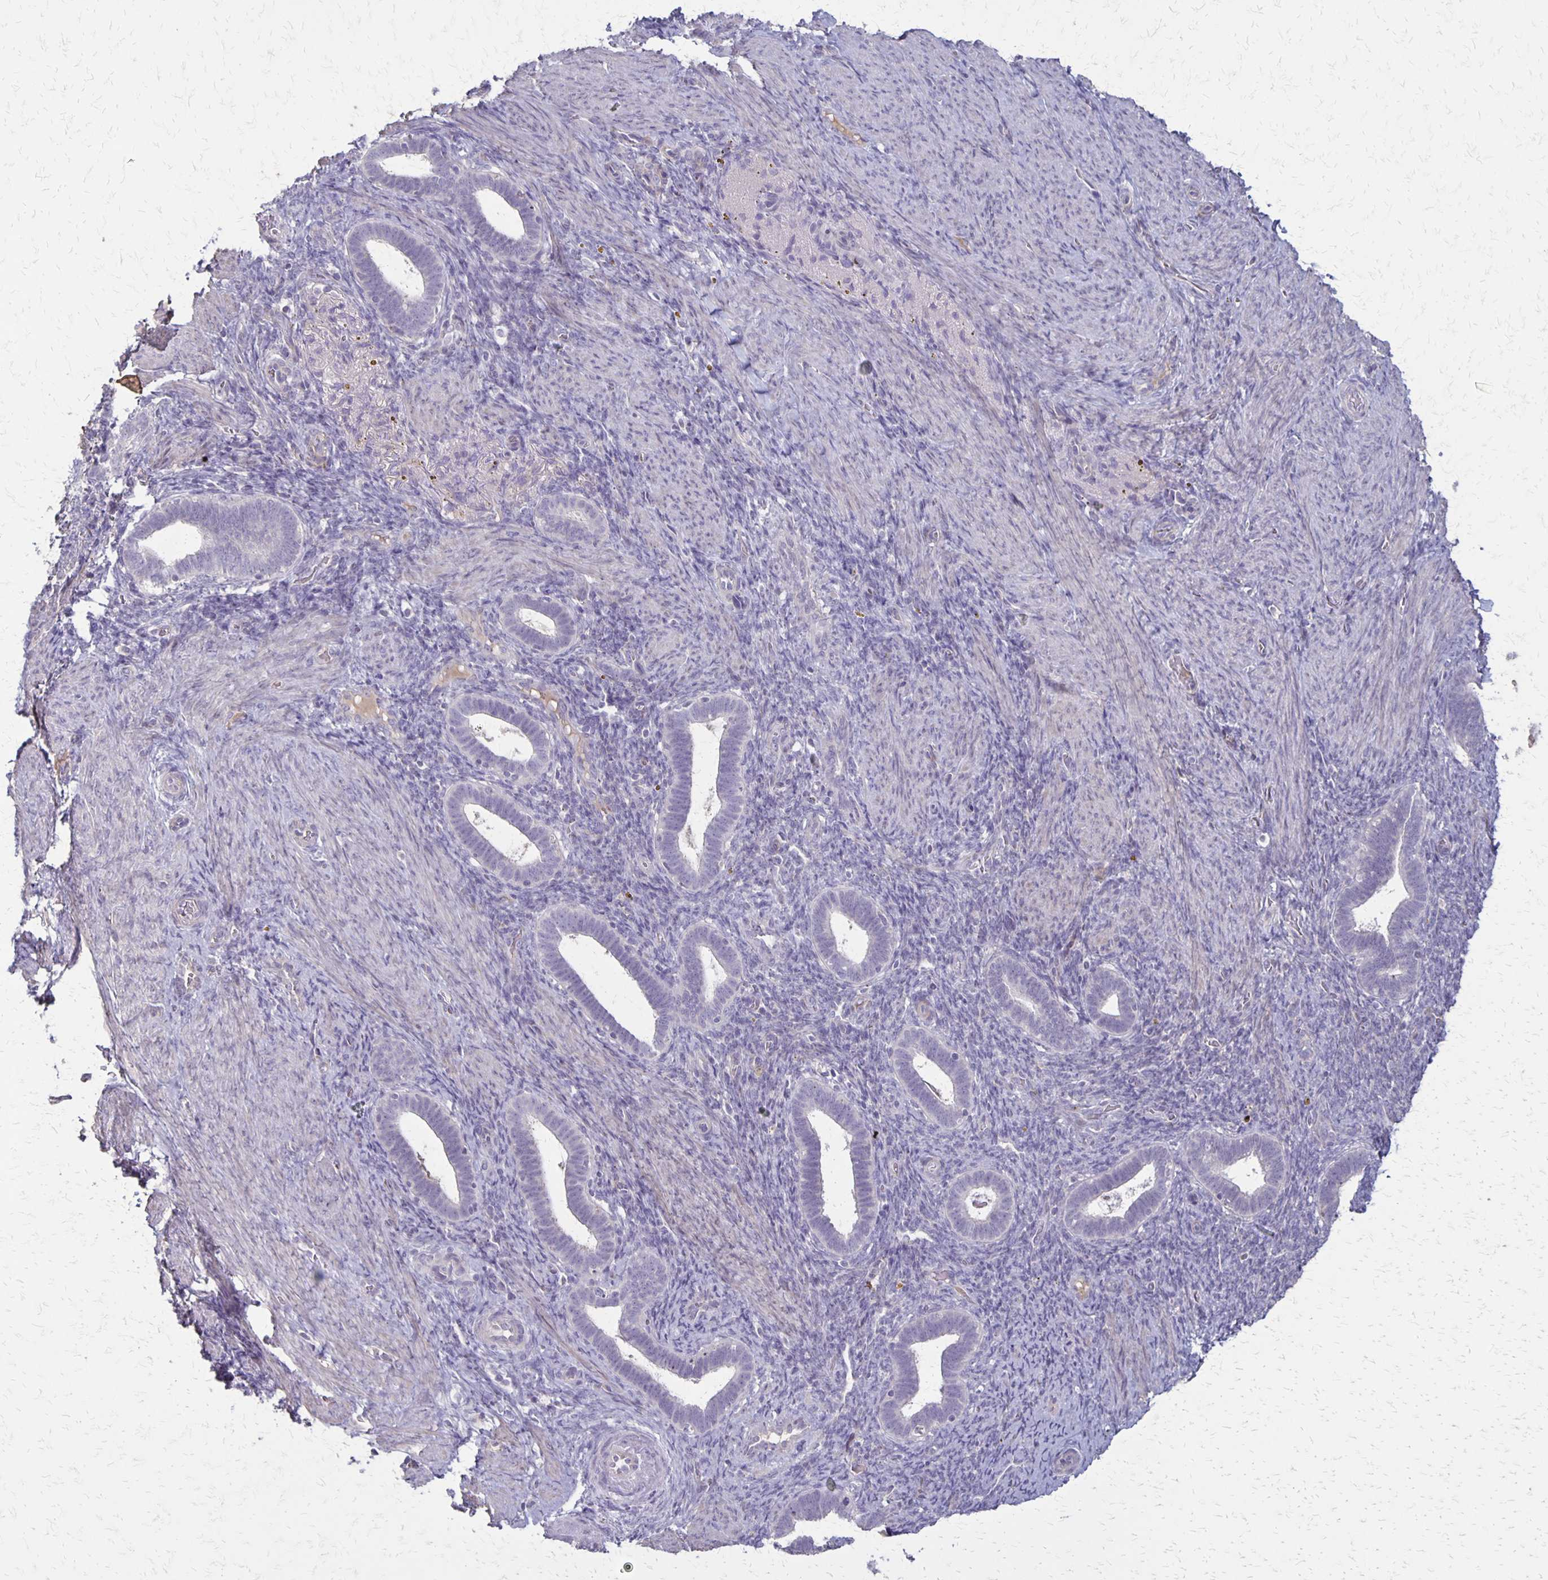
{"staining": {"intensity": "negative", "quantity": "none", "location": "none"}, "tissue": "endometrium", "cell_type": "Cells in endometrial stroma", "image_type": "normal", "snomed": [{"axis": "morphology", "description": "Normal tissue, NOS"}, {"axis": "topography", "description": "Endometrium"}], "caption": "This micrograph is of normal endometrium stained with immunohistochemistry (IHC) to label a protein in brown with the nuclei are counter-stained blue. There is no staining in cells in endometrial stroma.", "gene": "SEPTIN5", "patient": {"sex": "female", "age": 34}}